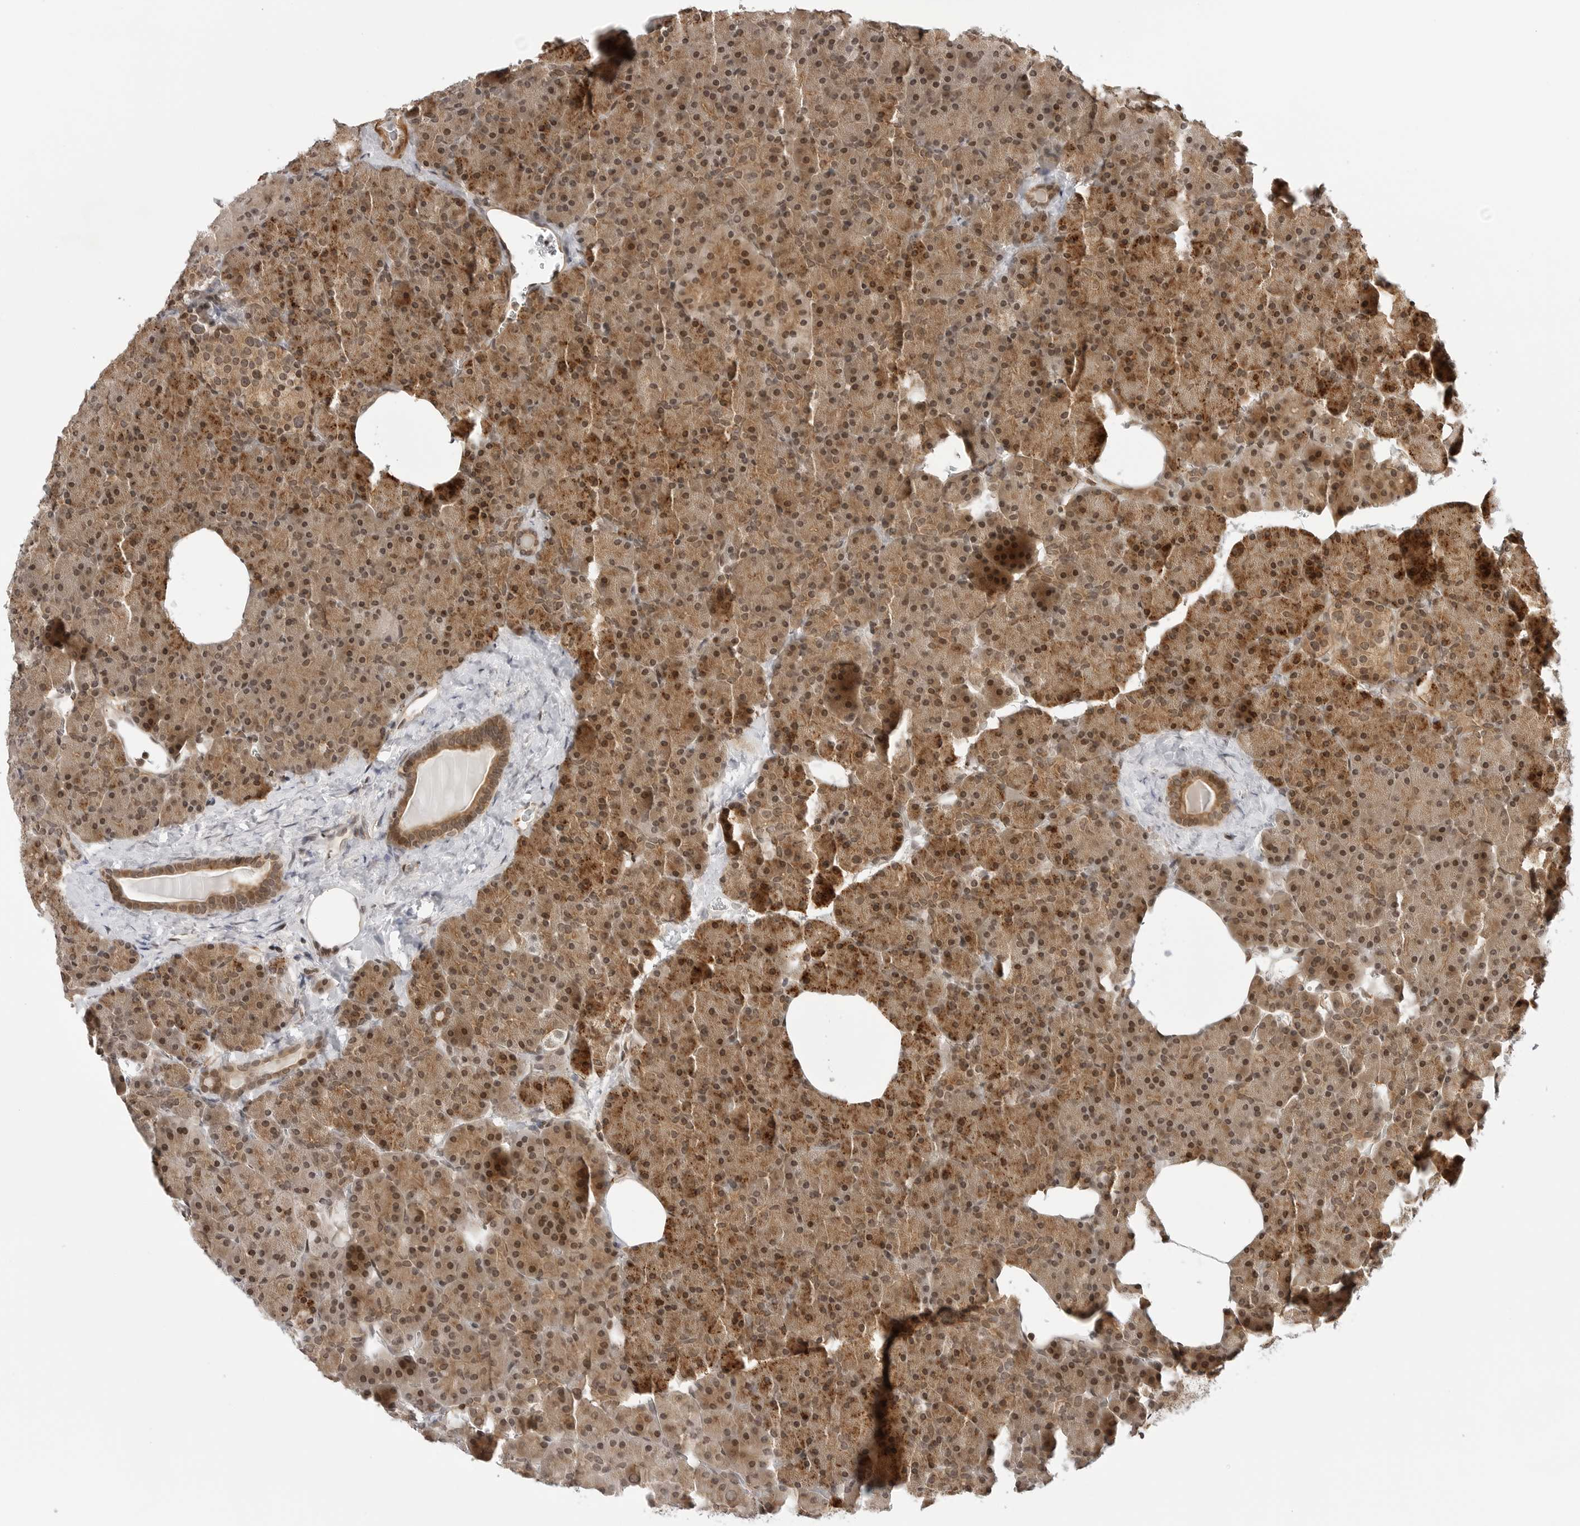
{"staining": {"intensity": "moderate", "quantity": ">75%", "location": "cytoplasmic/membranous,nuclear"}, "tissue": "pancreas", "cell_type": "Exocrine glandular cells", "image_type": "normal", "snomed": [{"axis": "morphology", "description": "Normal tissue, NOS"}, {"axis": "morphology", "description": "Carcinoid, malignant, NOS"}, {"axis": "topography", "description": "Pancreas"}], "caption": "This micrograph displays IHC staining of normal pancreas, with medium moderate cytoplasmic/membranous,nuclear positivity in about >75% of exocrine glandular cells.", "gene": "MAP2K5", "patient": {"sex": "female", "age": 35}}